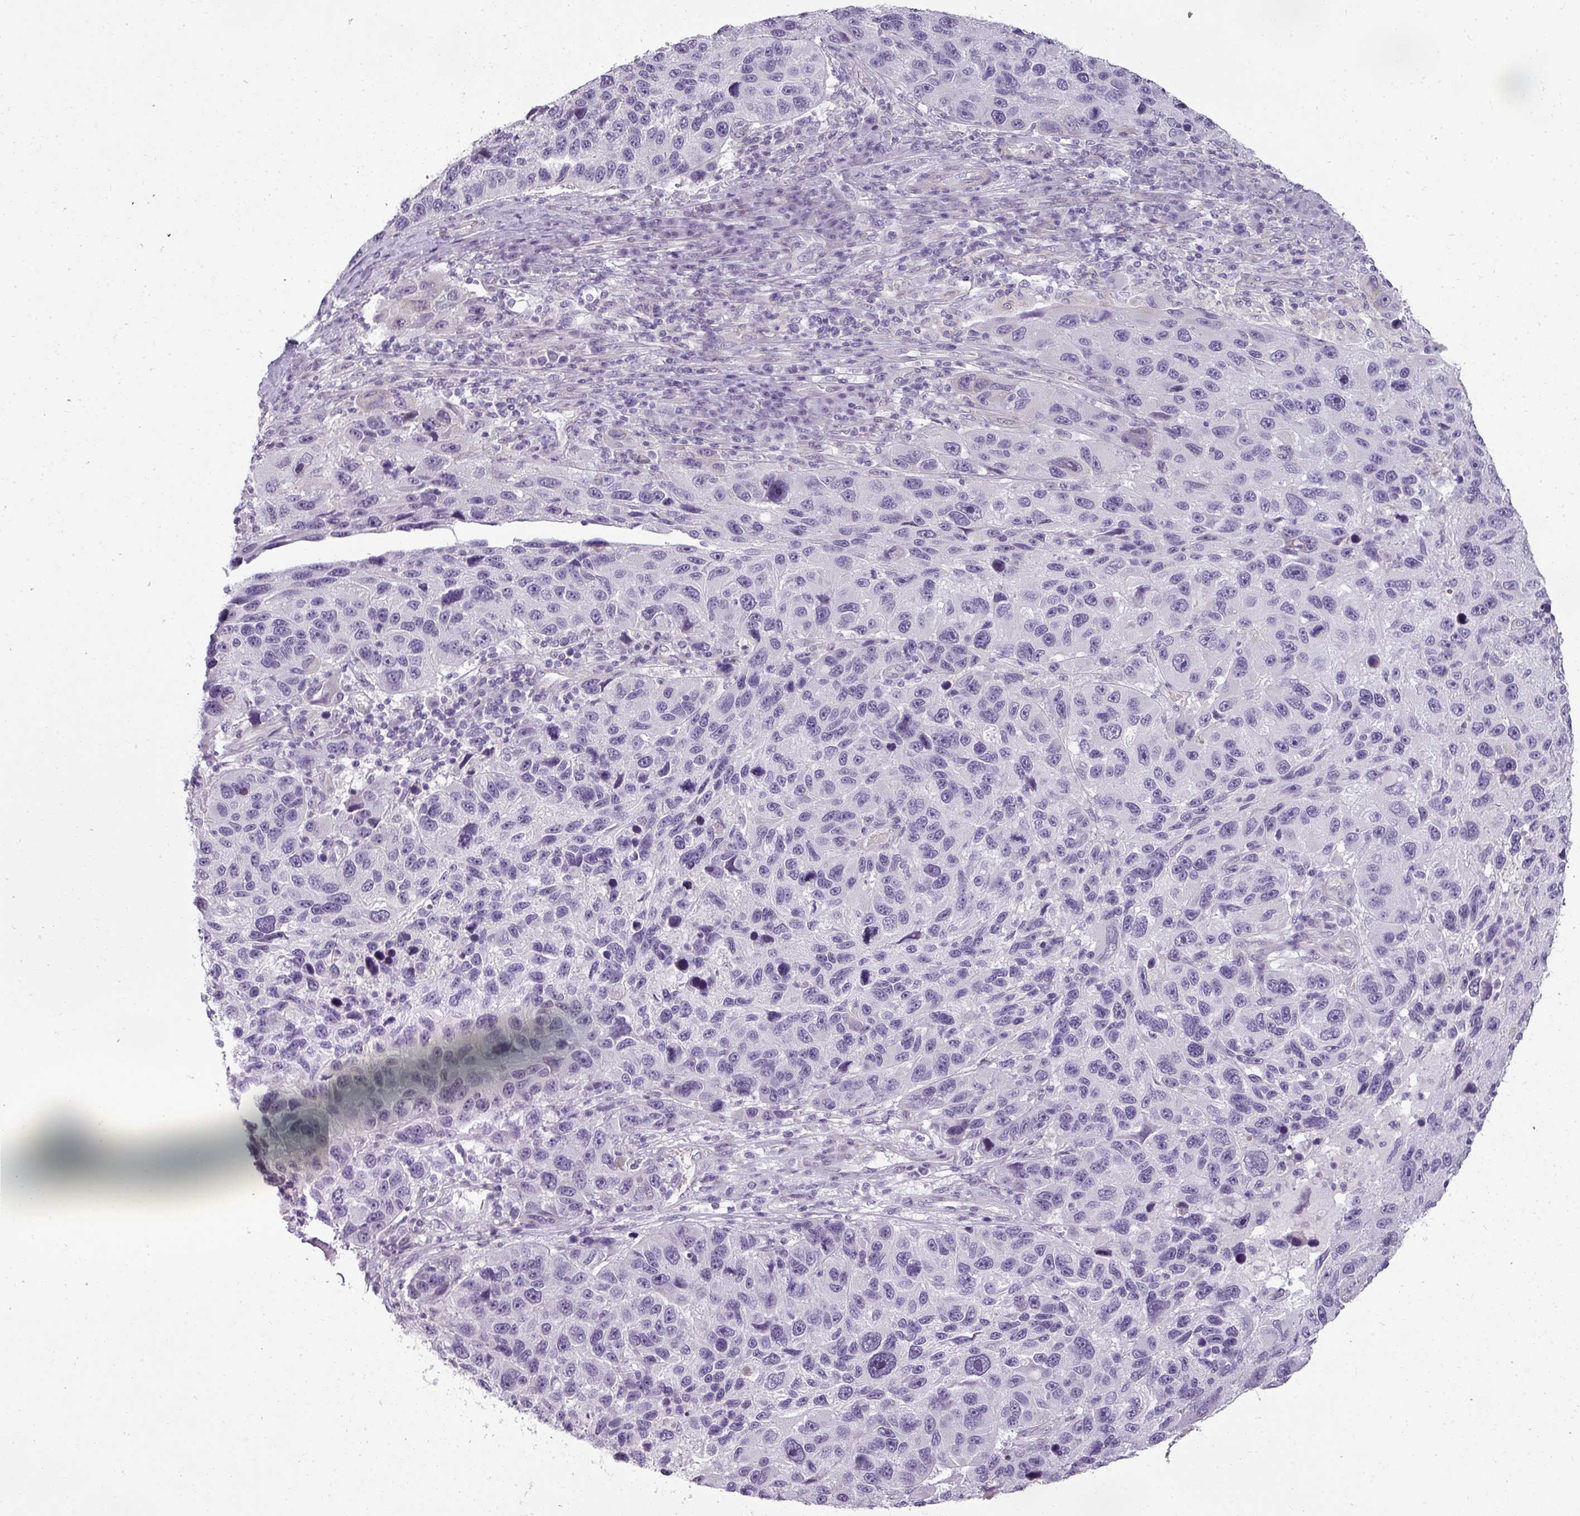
{"staining": {"intensity": "negative", "quantity": "none", "location": "none"}, "tissue": "melanoma", "cell_type": "Tumor cells", "image_type": "cancer", "snomed": [{"axis": "morphology", "description": "Malignant melanoma, NOS"}, {"axis": "topography", "description": "Skin"}], "caption": "Immunohistochemistry histopathology image of malignant melanoma stained for a protein (brown), which shows no expression in tumor cells.", "gene": "ASB1", "patient": {"sex": "male", "age": 53}}